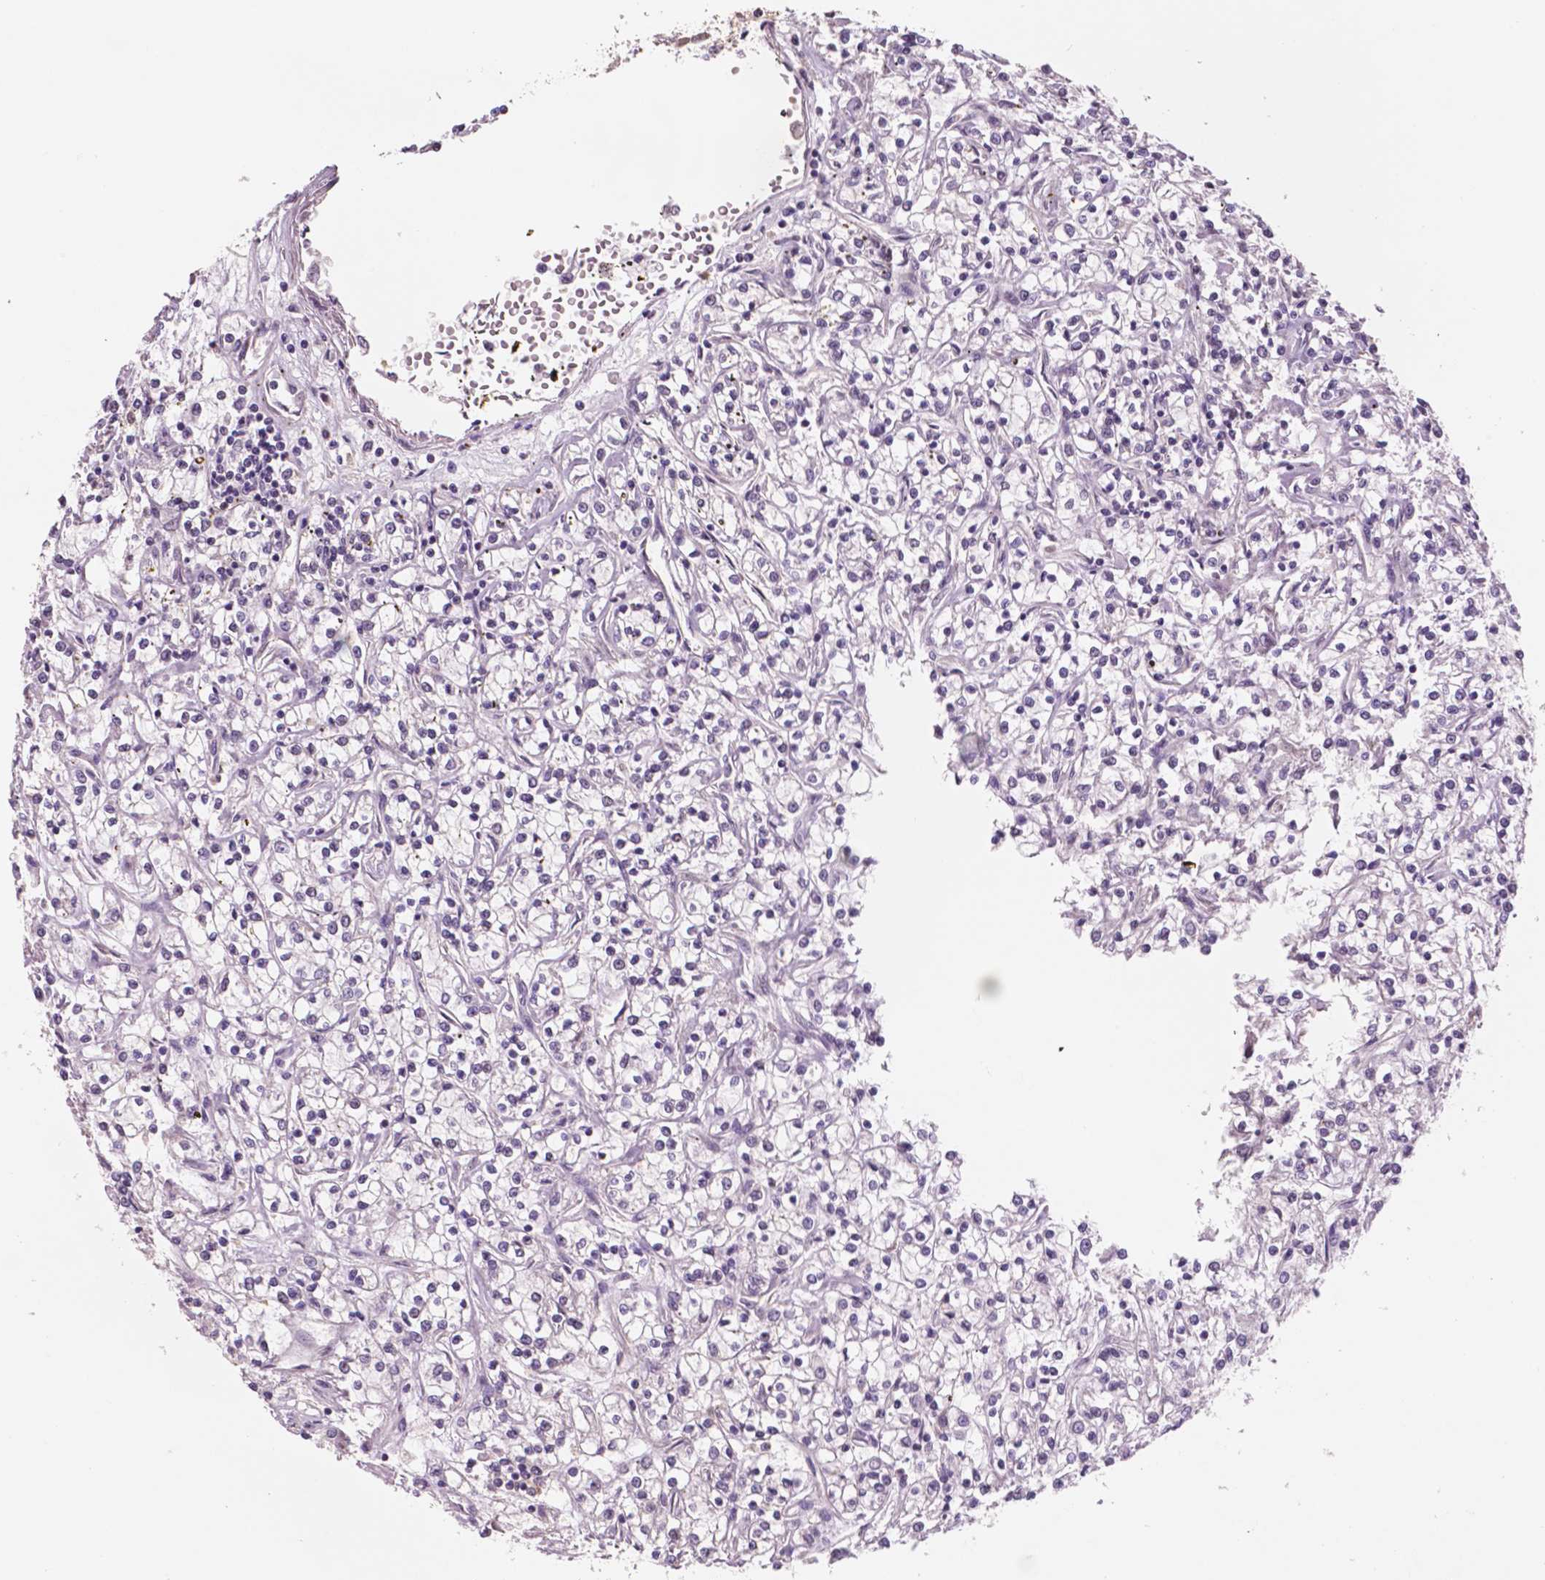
{"staining": {"intensity": "negative", "quantity": "none", "location": "none"}, "tissue": "renal cancer", "cell_type": "Tumor cells", "image_type": "cancer", "snomed": [{"axis": "morphology", "description": "Adenocarcinoma, NOS"}, {"axis": "topography", "description": "Kidney"}], "caption": "This is a photomicrograph of immunohistochemistry (IHC) staining of renal cancer (adenocarcinoma), which shows no positivity in tumor cells. (DAB IHC with hematoxylin counter stain).", "gene": "STAT3", "patient": {"sex": "female", "age": 59}}